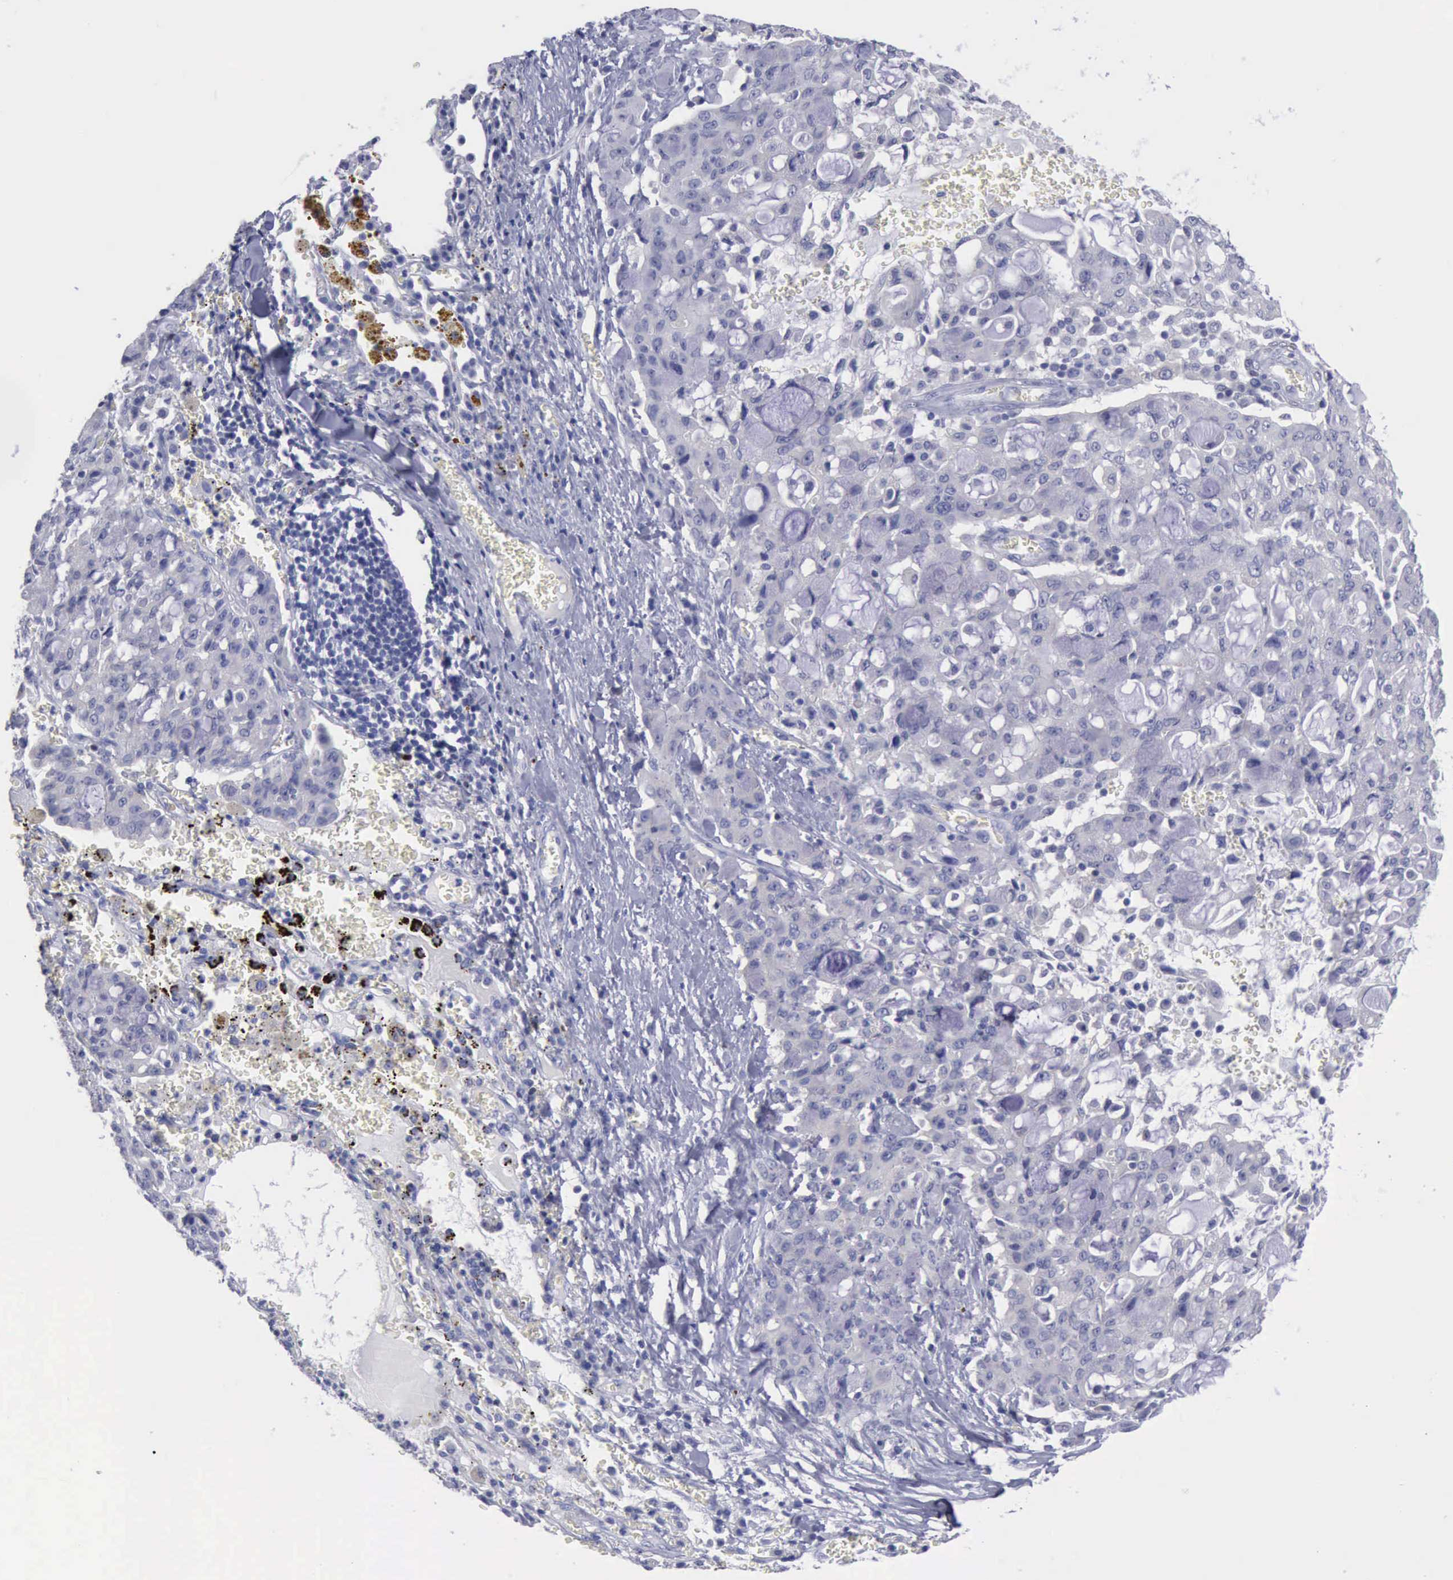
{"staining": {"intensity": "negative", "quantity": "none", "location": "none"}, "tissue": "lung cancer", "cell_type": "Tumor cells", "image_type": "cancer", "snomed": [{"axis": "morphology", "description": "Adenocarcinoma, NOS"}, {"axis": "topography", "description": "Lung"}], "caption": "Immunohistochemistry (IHC) of human lung cancer displays no positivity in tumor cells.", "gene": "SATB2", "patient": {"sex": "female", "age": 44}}